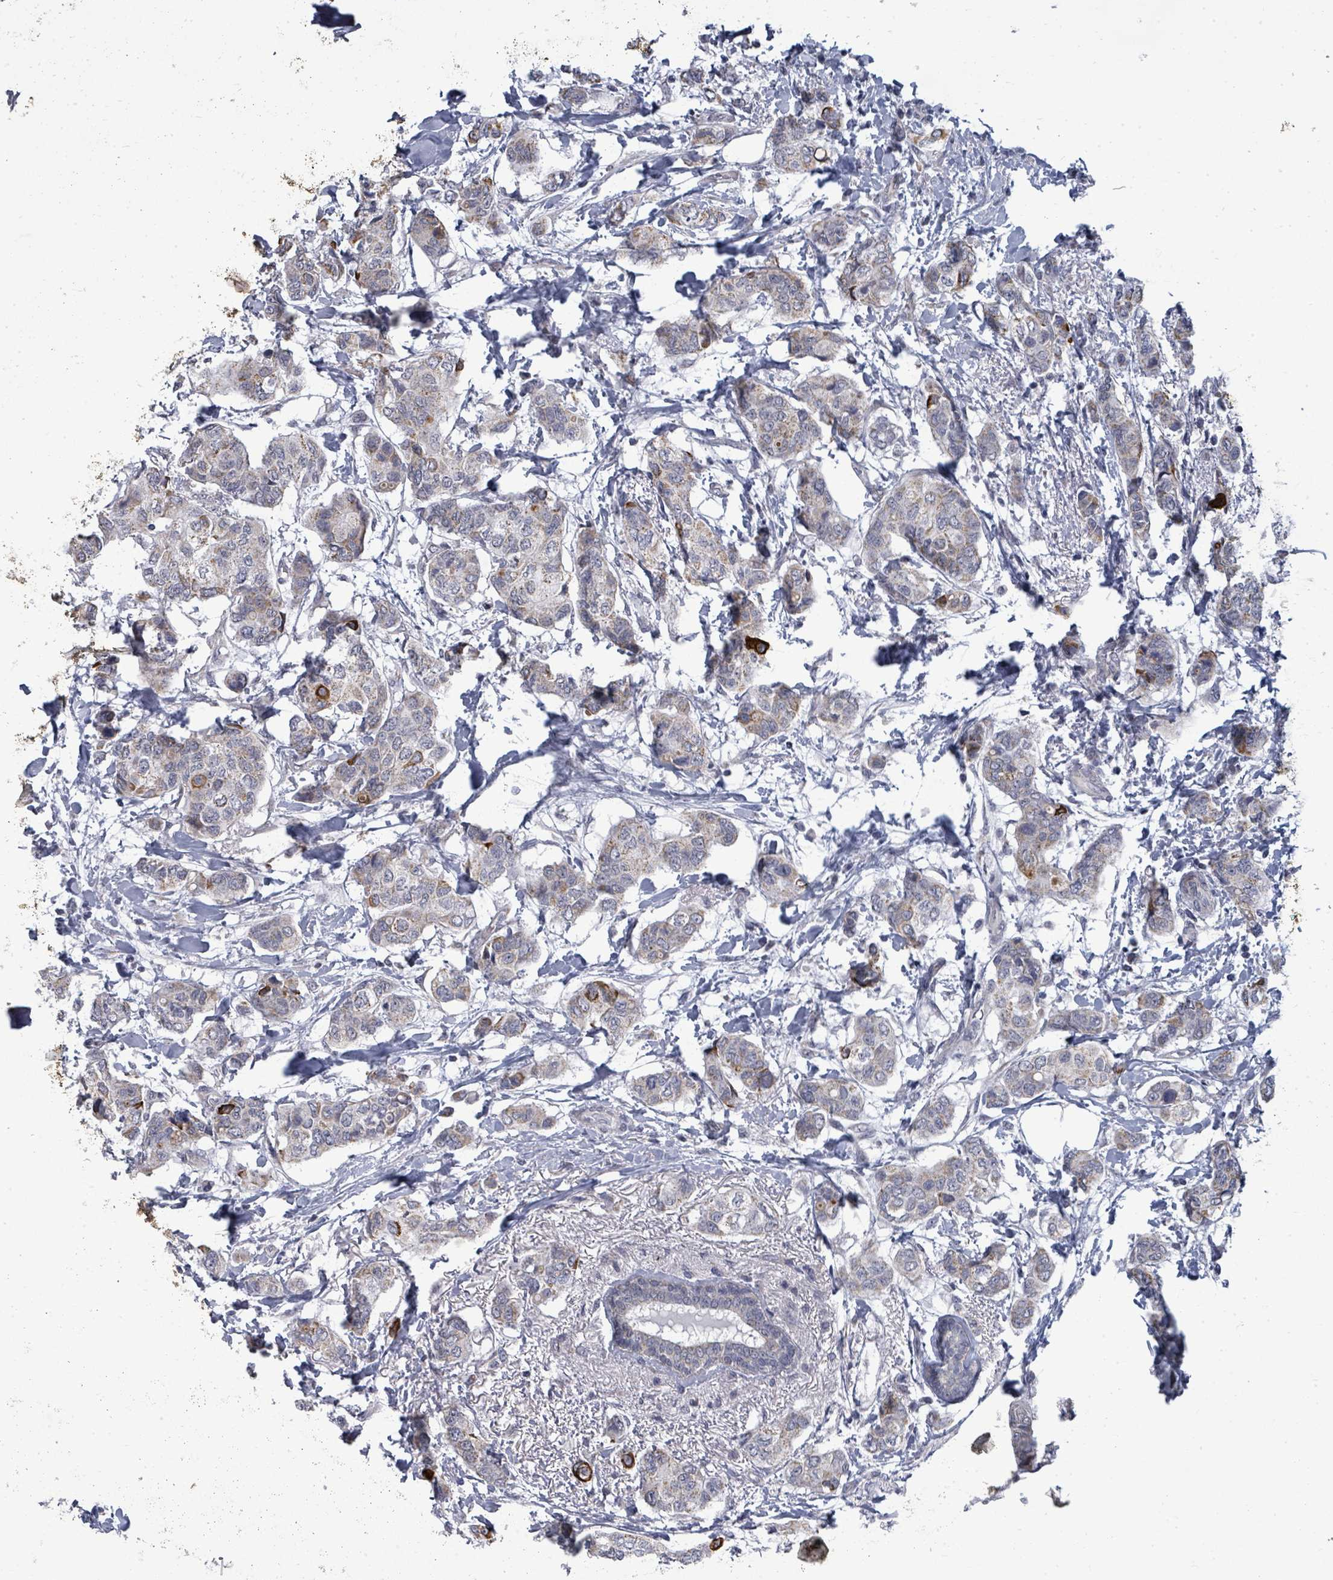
{"staining": {"intensity": "moderate", "quantity": "<25%", "location": "cytoplasmic/membranous"}, "tissue": "breast cancer", "cell_type": "Tumor cells", "image_type": "cancer", "snomed": [{"axis": "morphology", "description": "Lobular carcinoma"}, {"axis": "topography", "description": "Breast"}], "caption": "Immunohistochemical staining of breast lobular carcinoma exhibits low levels of moderate cytoplasmic/membranous expression in approximately <25% of tumor cells.", "gene": "PTPN20", "patient": {"sex": "female", "age": 51}}